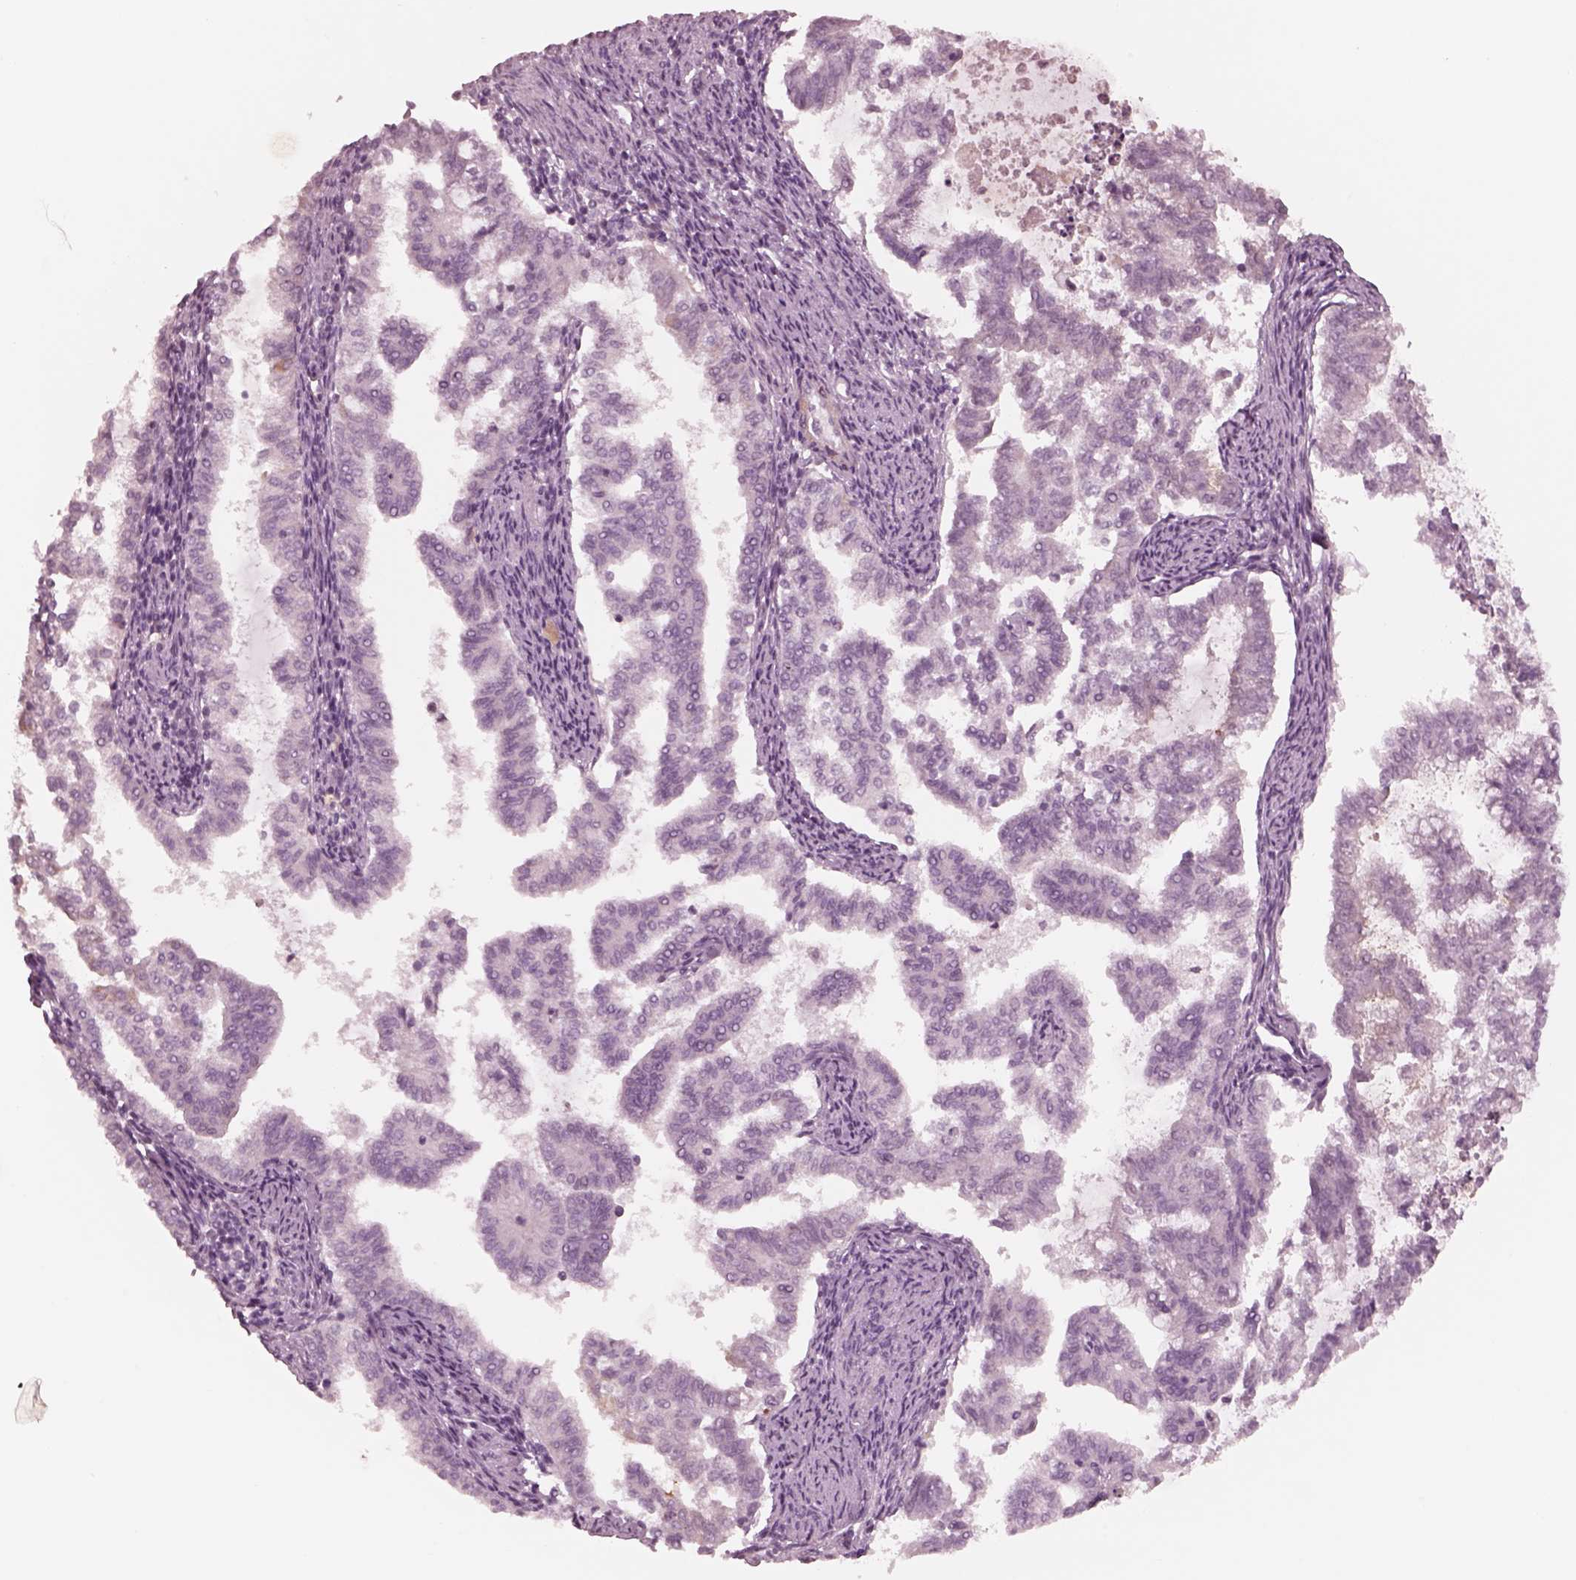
{"staining": {"intensity": "negative", "quantity": "none", "location": "none"}, "tissue": "endometrial cancer", "cell_type": "Tumor cells", "image_type": "cancer", "snomed": [{"axis": "morphology", "description": "Adenocarcinoma, NOS"}, {"axis": "topography", "description": "Endometrium"}], "caption": "There is no significant expression in tumor cells of adenocarcinoma (endometrial).", "gene": "DNAAF9", "patient": {"sex": "female", "age": 79}}